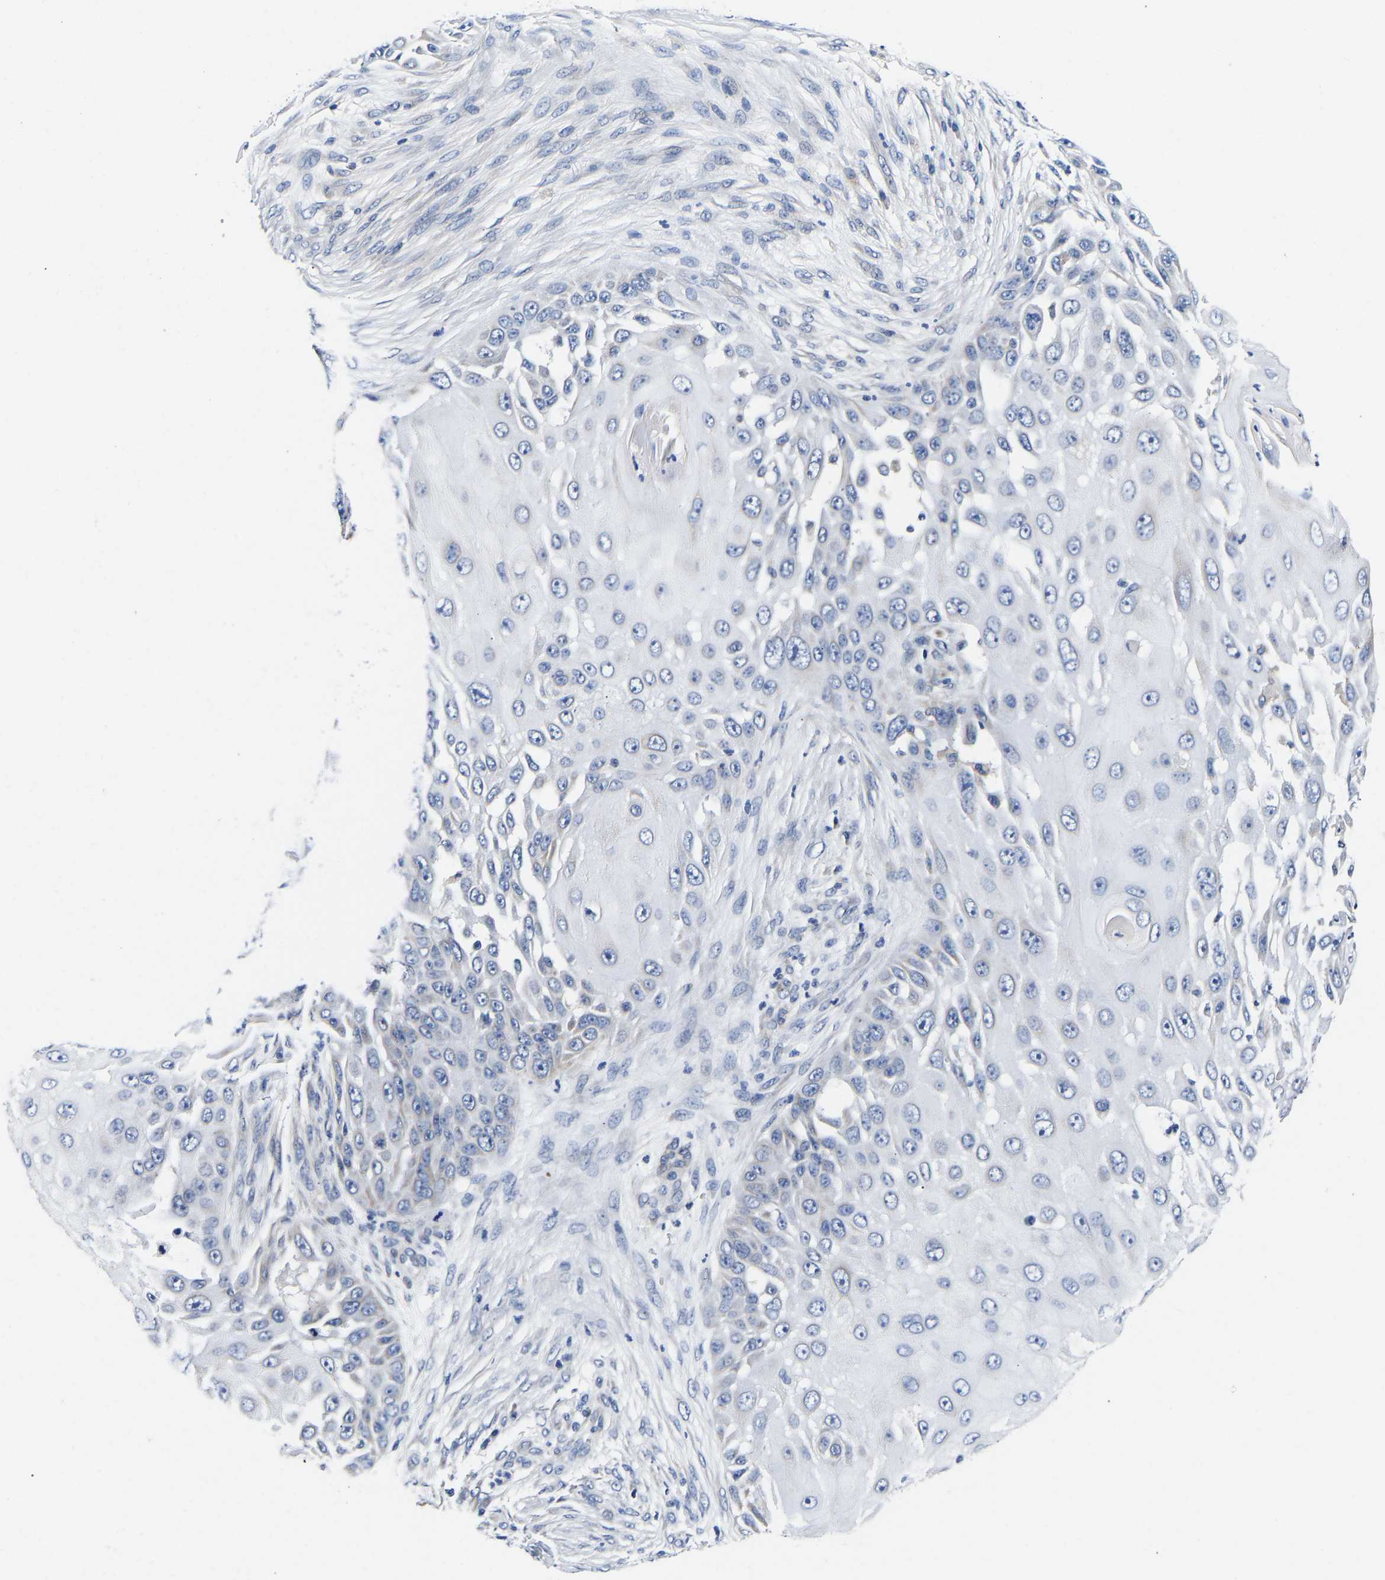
{"staining": {"intensity": "negative", "quantity": "none", "location": "none"}, "tissue": "skin cancer", "cell_type": "Tumor cells", "image_type": "cancer", "snomed": [{"axis": "morphology", "description": "Squamous cell carcinoma, NOS"}, {"axis": "topography", "description": "Skin"}], "caption": "Histopathology image shows no protein staining in tumor cells of skin cancer tissue. (DAB (3,3'-diaminobenzidine) IHC, high magnification).", "gene": "RINT1", "patient": {"sex": "female", "age": 44}}